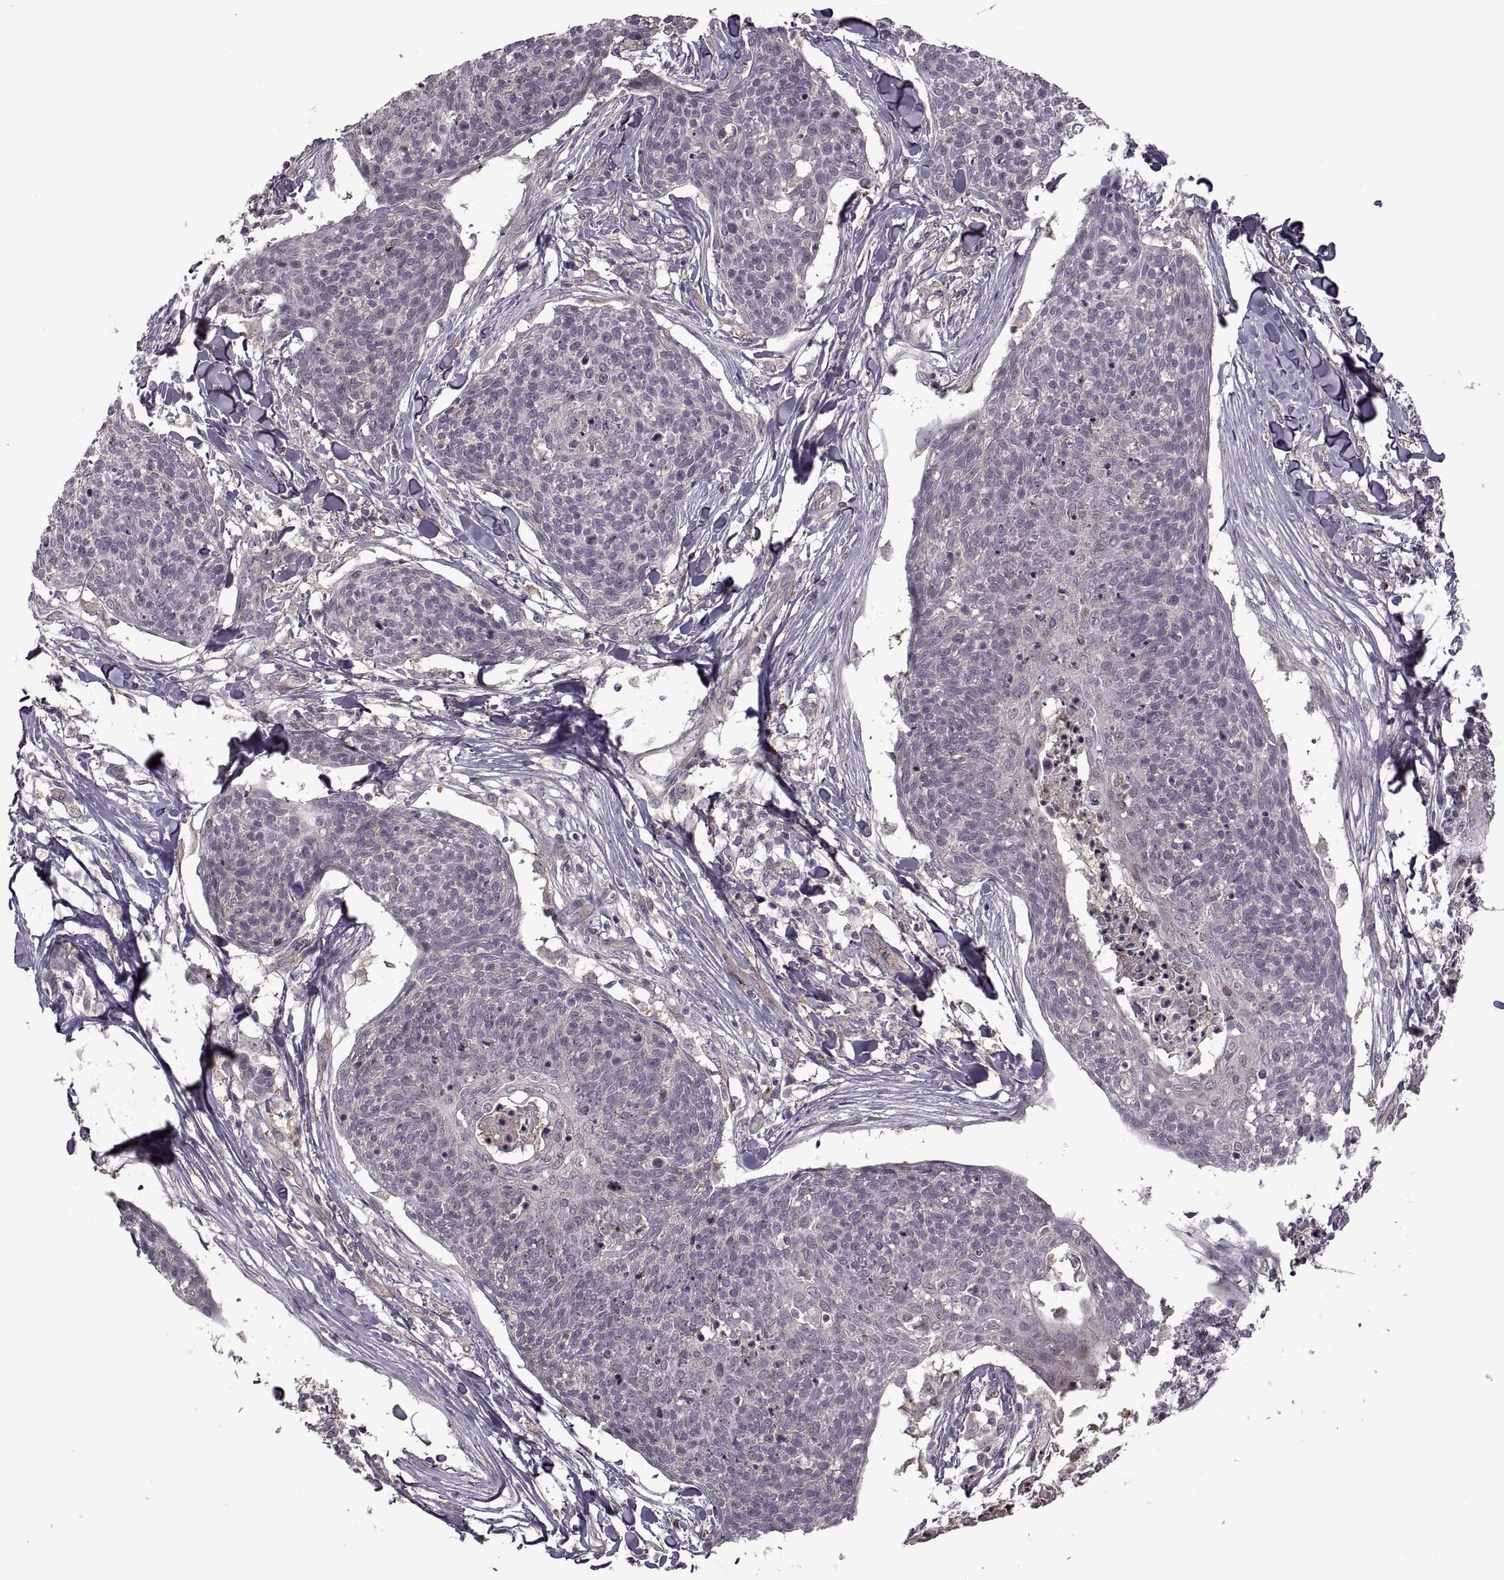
{"staining": {"intensity": "negative", "quantity": "none", "location": "none"}, "tissue": "skin cancer", "cell_type": "Tumor cells", "image_type": "cancer", "snomed": [{"axis": "morphology", "description": "Squamous cell carcinoma, NOS"}, {"axis": "topography", "description": "Skin"}, {"axis": "topography", "description": "Vulva"}], "caption": "Immunohistochemical staining of skin cancer demonstrates no significant staining in tumor cells.", "gene": "PIERCE1", "patient": {"sex": "female", "age": 75}}